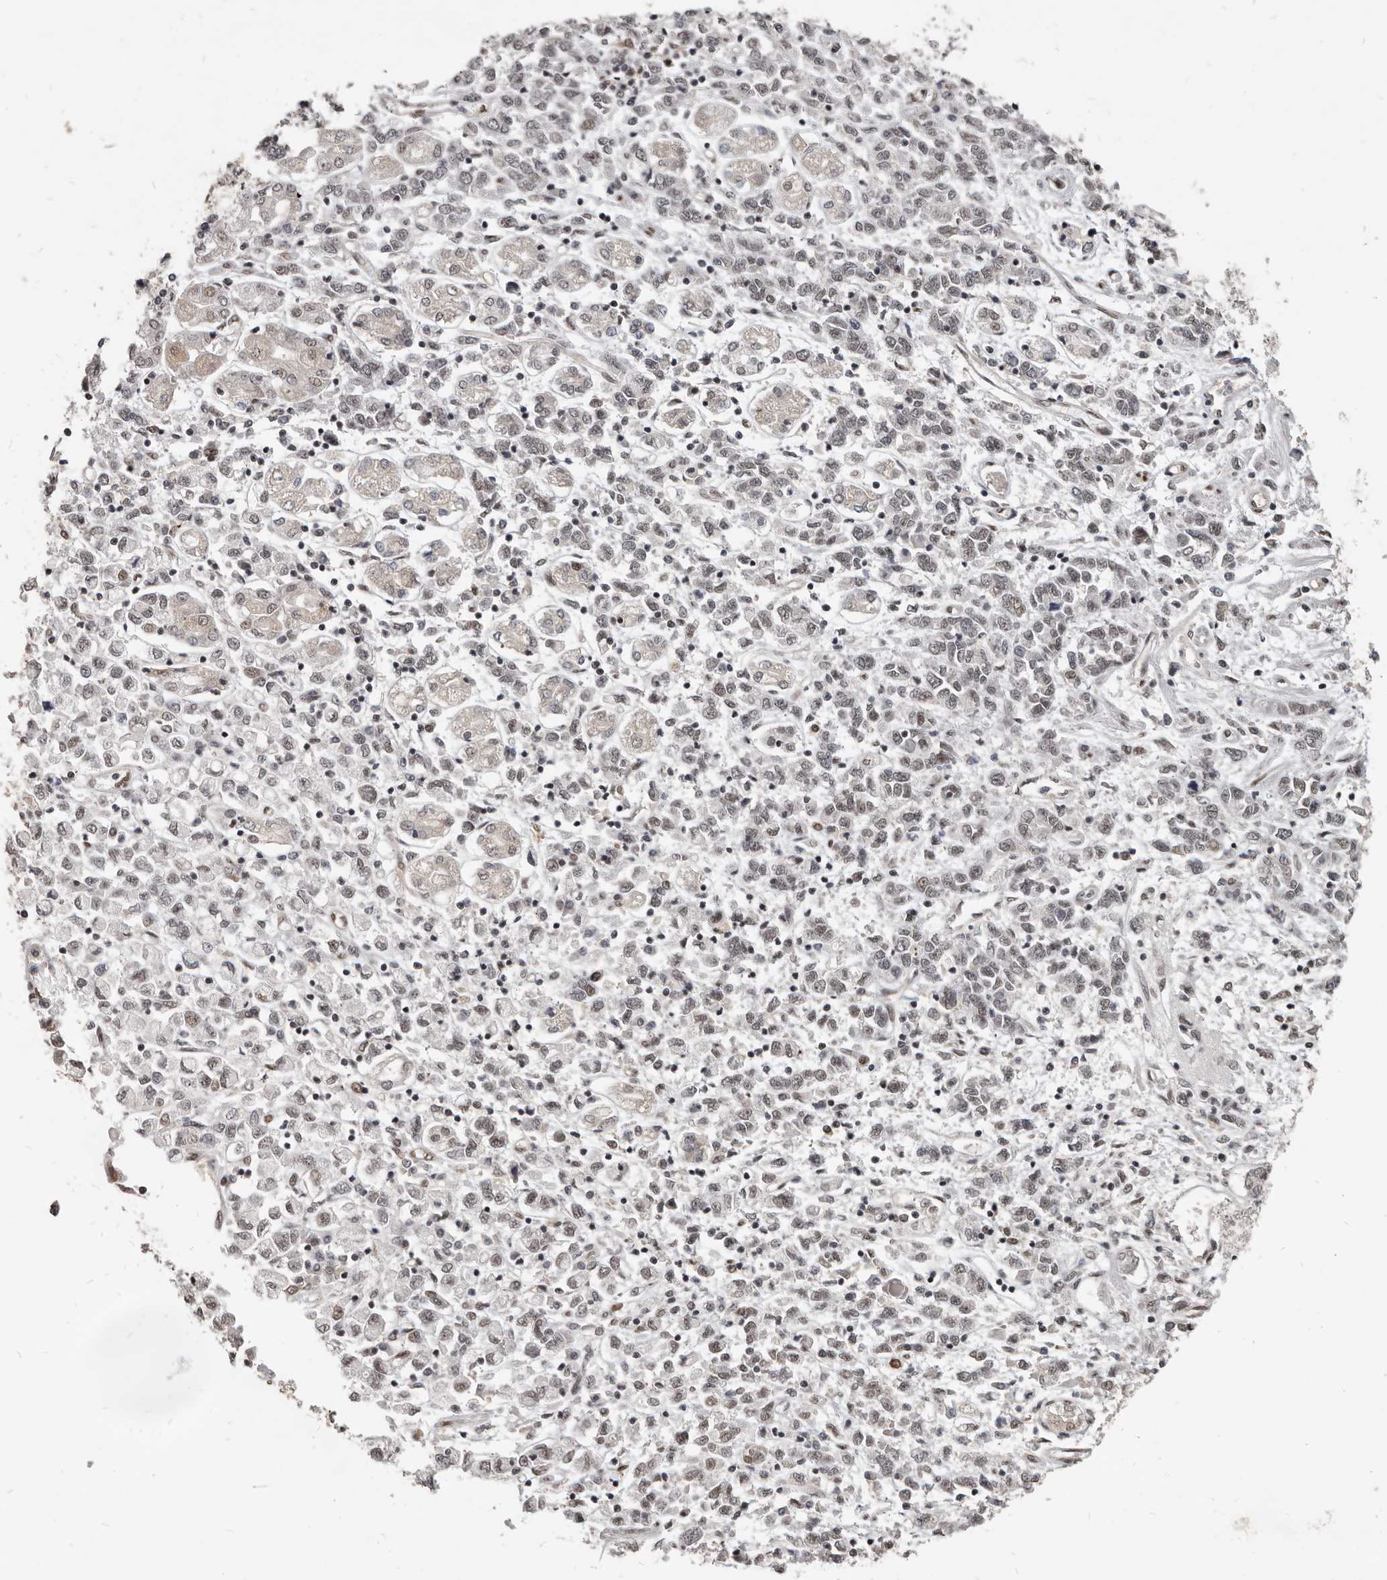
{"staining": {"intensity": "weak", "quantity": "<25%", "location": "nuclear"}, "tissue": "stomach cancer", "cell_type": "Tumor cells", "image_type": "cancer", "snomed": [{"axis": "morphology", "description": "Adenocarcinoma, NOS"}, {"axis": "topography", "description": "Stomach"}], "caption": "Immunohistochemistry (IHC) of human stomach cancer displays no positivity in tumor cells. (DAB (3,3'-diaminobenzidine) immunohistochemistry (IHC) visualized using brightfield microscopy, high magnification).", "gene": "ATF5", "patient": {"sex": "female", "age": 76}}